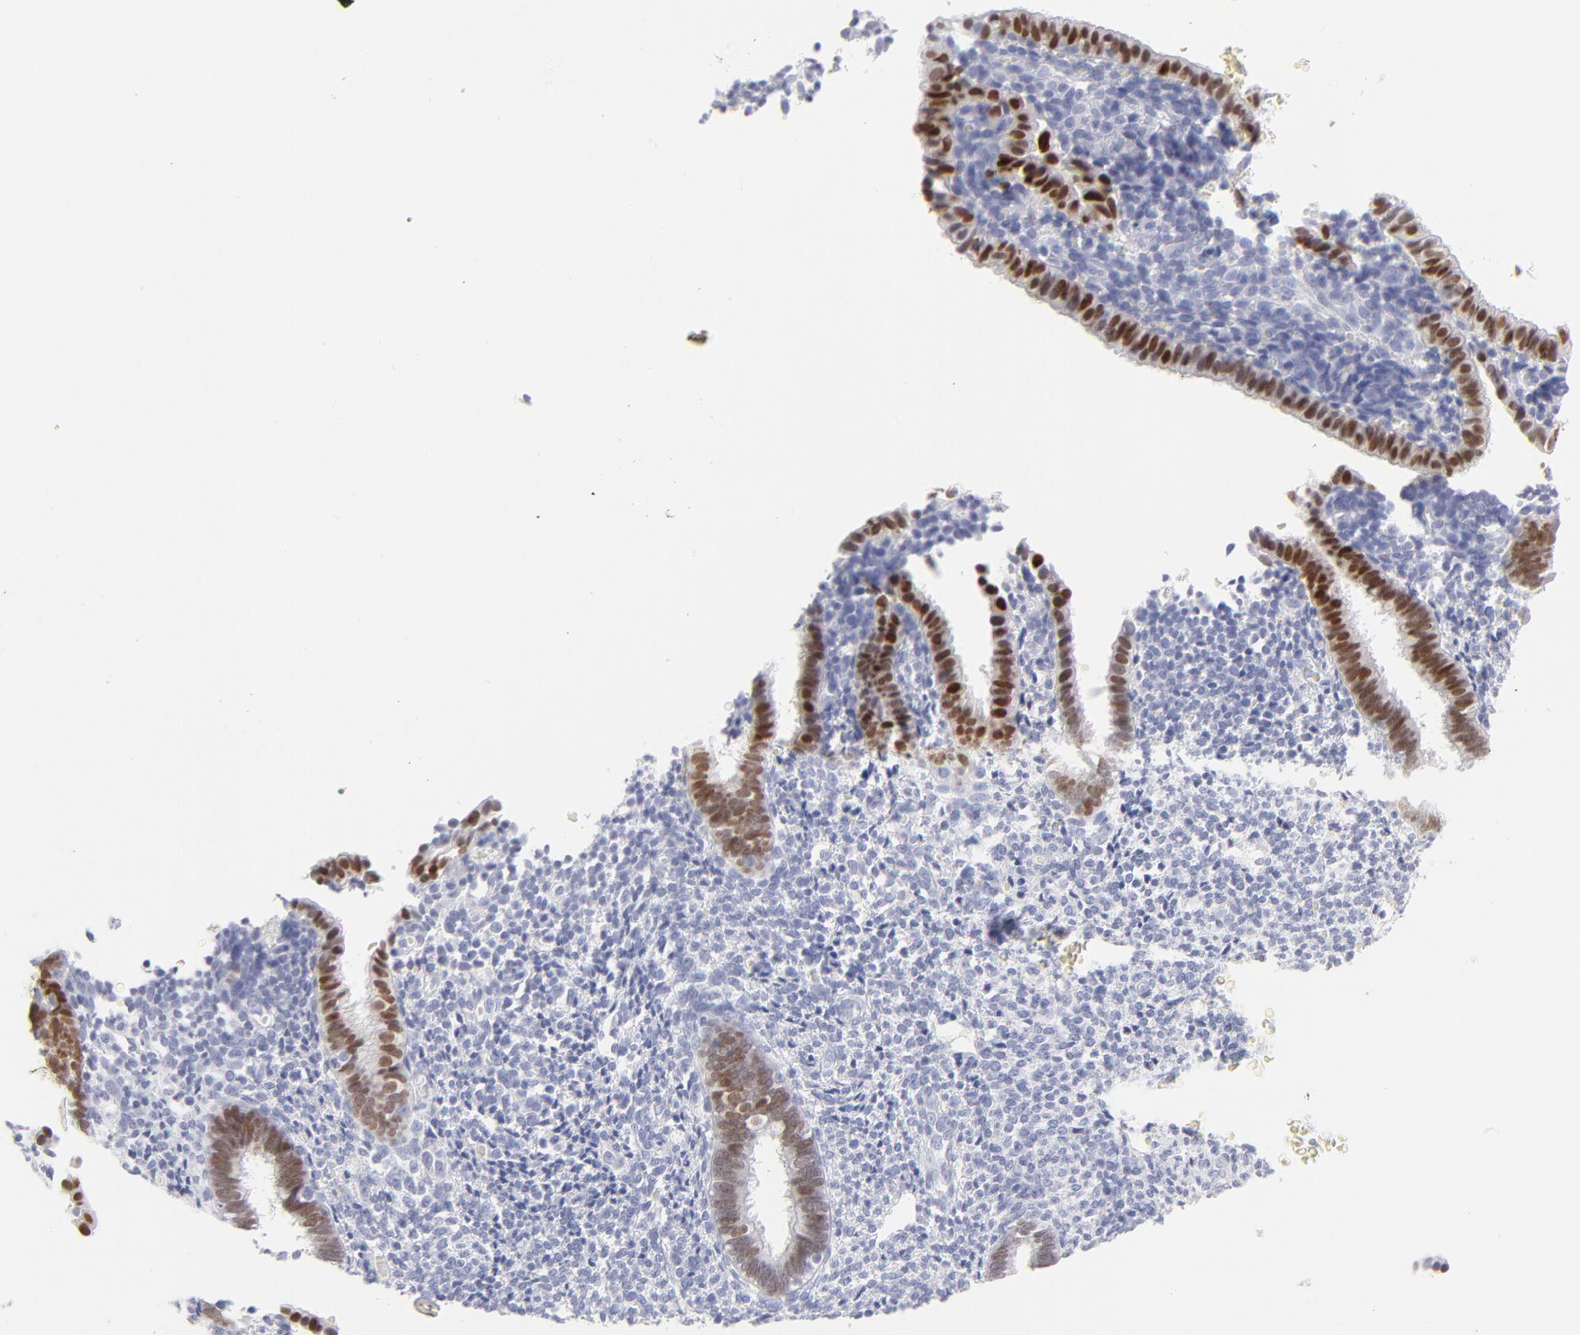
{"staining": {"intensity": "negative", "quantity": "none", "location": "none"}, "tissue": "endometrium", "cell_type": "Cells in endometrial stroma", "image_type": "normal", "snomed": [{"axis": "morphology", "description": "Normal tissue, NOS"}, {"axis": "topography", "description": "Endometrium"}], "caption": "Immunohistochemistry (IHC) image of unremarkable endometrium: human endometrium stained with DAB (3,3'-diaminobenzidine) demonstrates no significant protein positivity in cells in endometrial stroma. (DAB immunohistochemistry, high magnification).", "gene": "ELF3", "patient": {"sex": "female", "age": 27}}